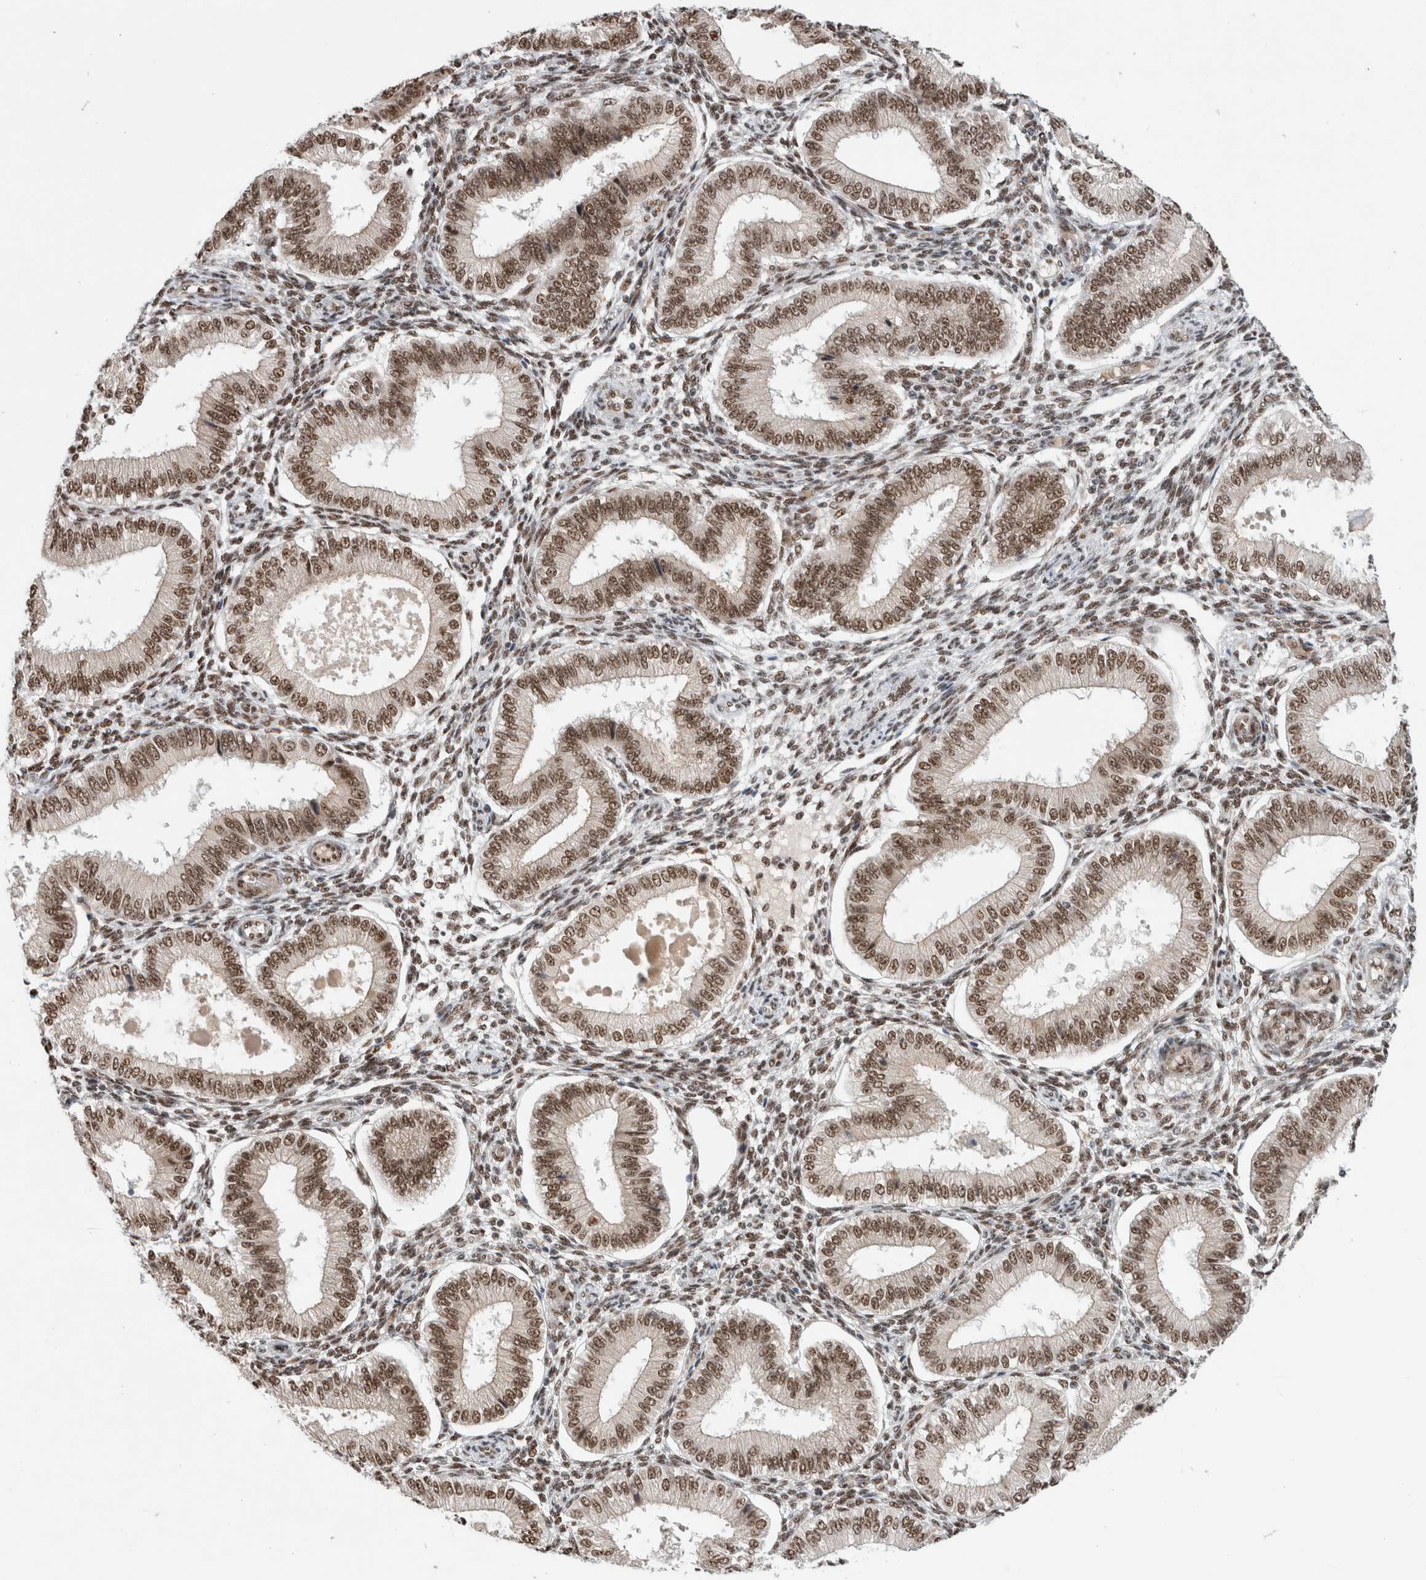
{"staining": {"intensity": "moderate", "quantity": "25%-75%", "location": "nuclear"}, "tissue": "endometrium", "cell_type": "Cells in endometrial stroma", "image_type": "normal", "snomed": [{"axis": "morphology", "description": "Normal tissue, NOS"}, {"axis": "topography", "description": "Endometrium"}], "caption": "A micrograph of human endometrium stained for a protein demonstrates moderate nuclear brown staining in cells in endometrial stroma.", "gene": "NCAPG2", "patient": {"sex": "female", "age": 39}}